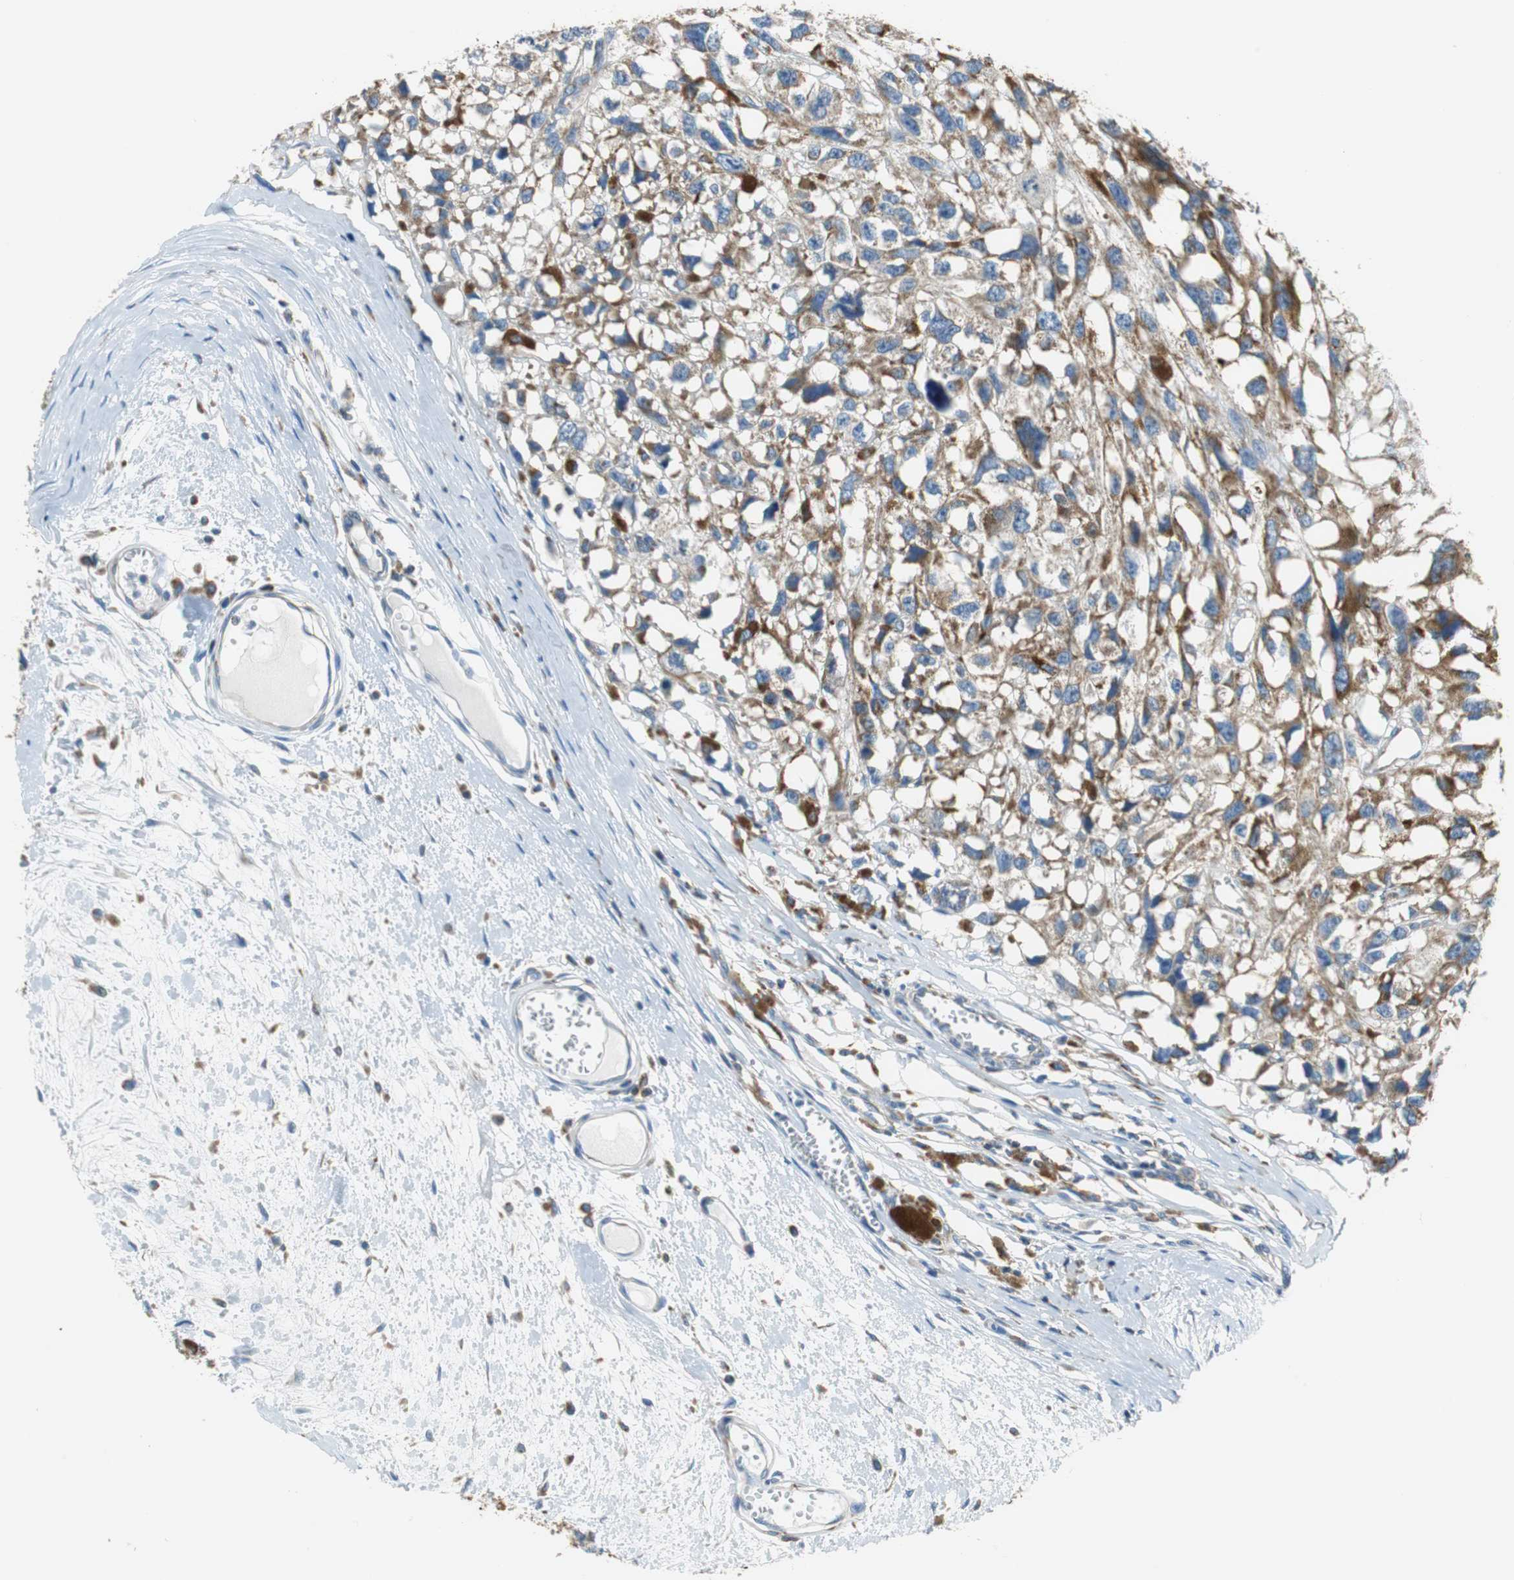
{"staining": {"intensity": "moderate", "quantity": ">75%", "location": "cytoplasmic/membranous"}, "tissue": "melanoma", "cell_type": "Tumor cells", "image_type": "cancer", "snomed": [{"axis": "morphology", "description": "Malignant melanoma, Metastatic site"}, {"axis": "topography", "description": "Lymph node"}], "caption": "This histopathology image displays immunohistochemistry staining of human malignant melanoma (metastatic site), with medium moderate cytoplasmic/membranous positivity in approximately >75% of tumor cells.", "gene": "GSTK1", "patient": {"sex": "male", "age": 59}}